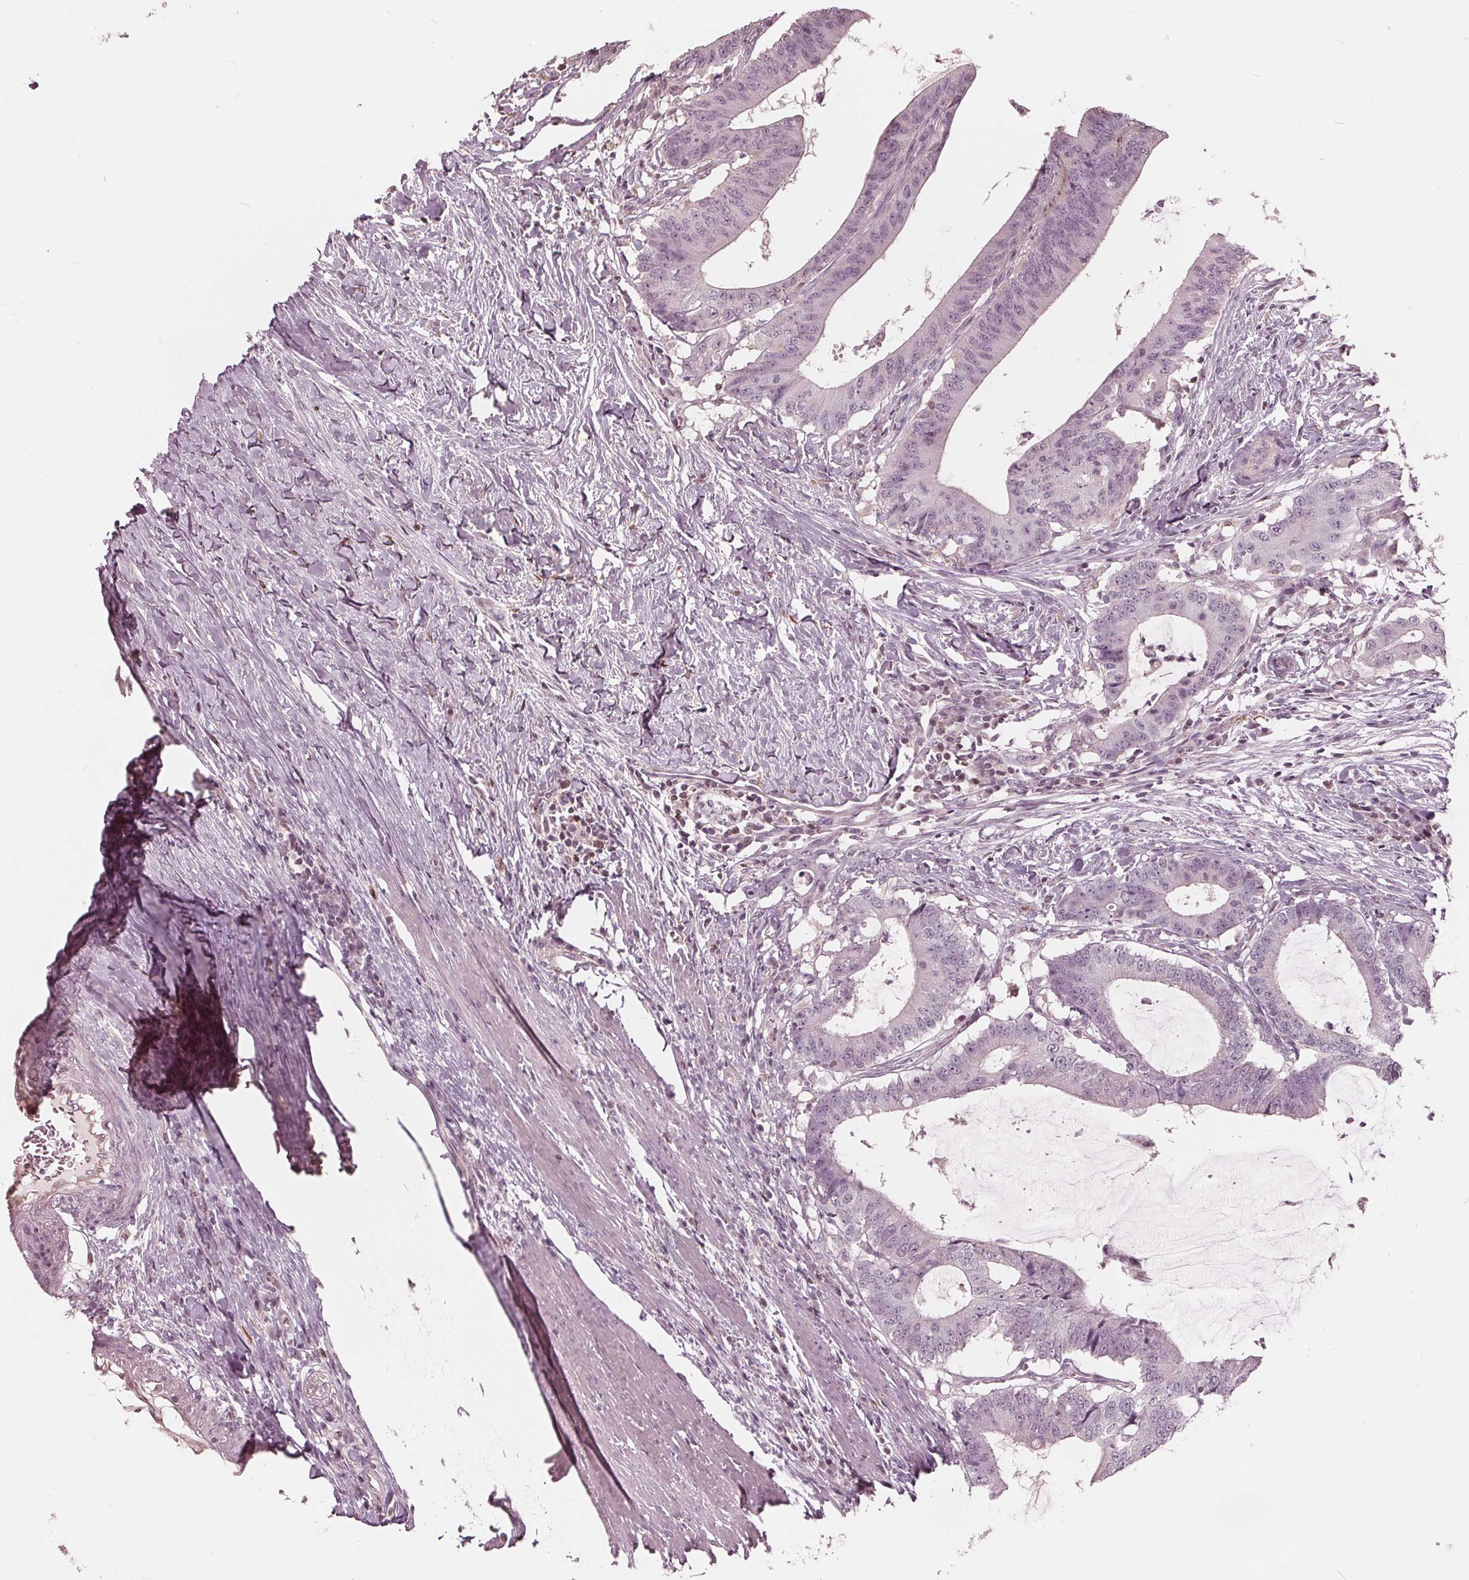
{"staining": {"intensity": "negative", "quantity": "none", "location": "none"}, "tissue": "colorectal cancer", "cell_type": "Tumor cells", "image_type": "cancer", "snomed": [{"axis": "morphology", "description": "Adenocarcinoma, NOS"}, {"axis": "topography", "description": "Colon"}], "caption": "This is an immunohistochemistry histopathology image of colorectal adenocarcinoma. There is no positivity in tumor cells.", "gene": "ING3", "patient": {"sex": "female", "age": 43}}